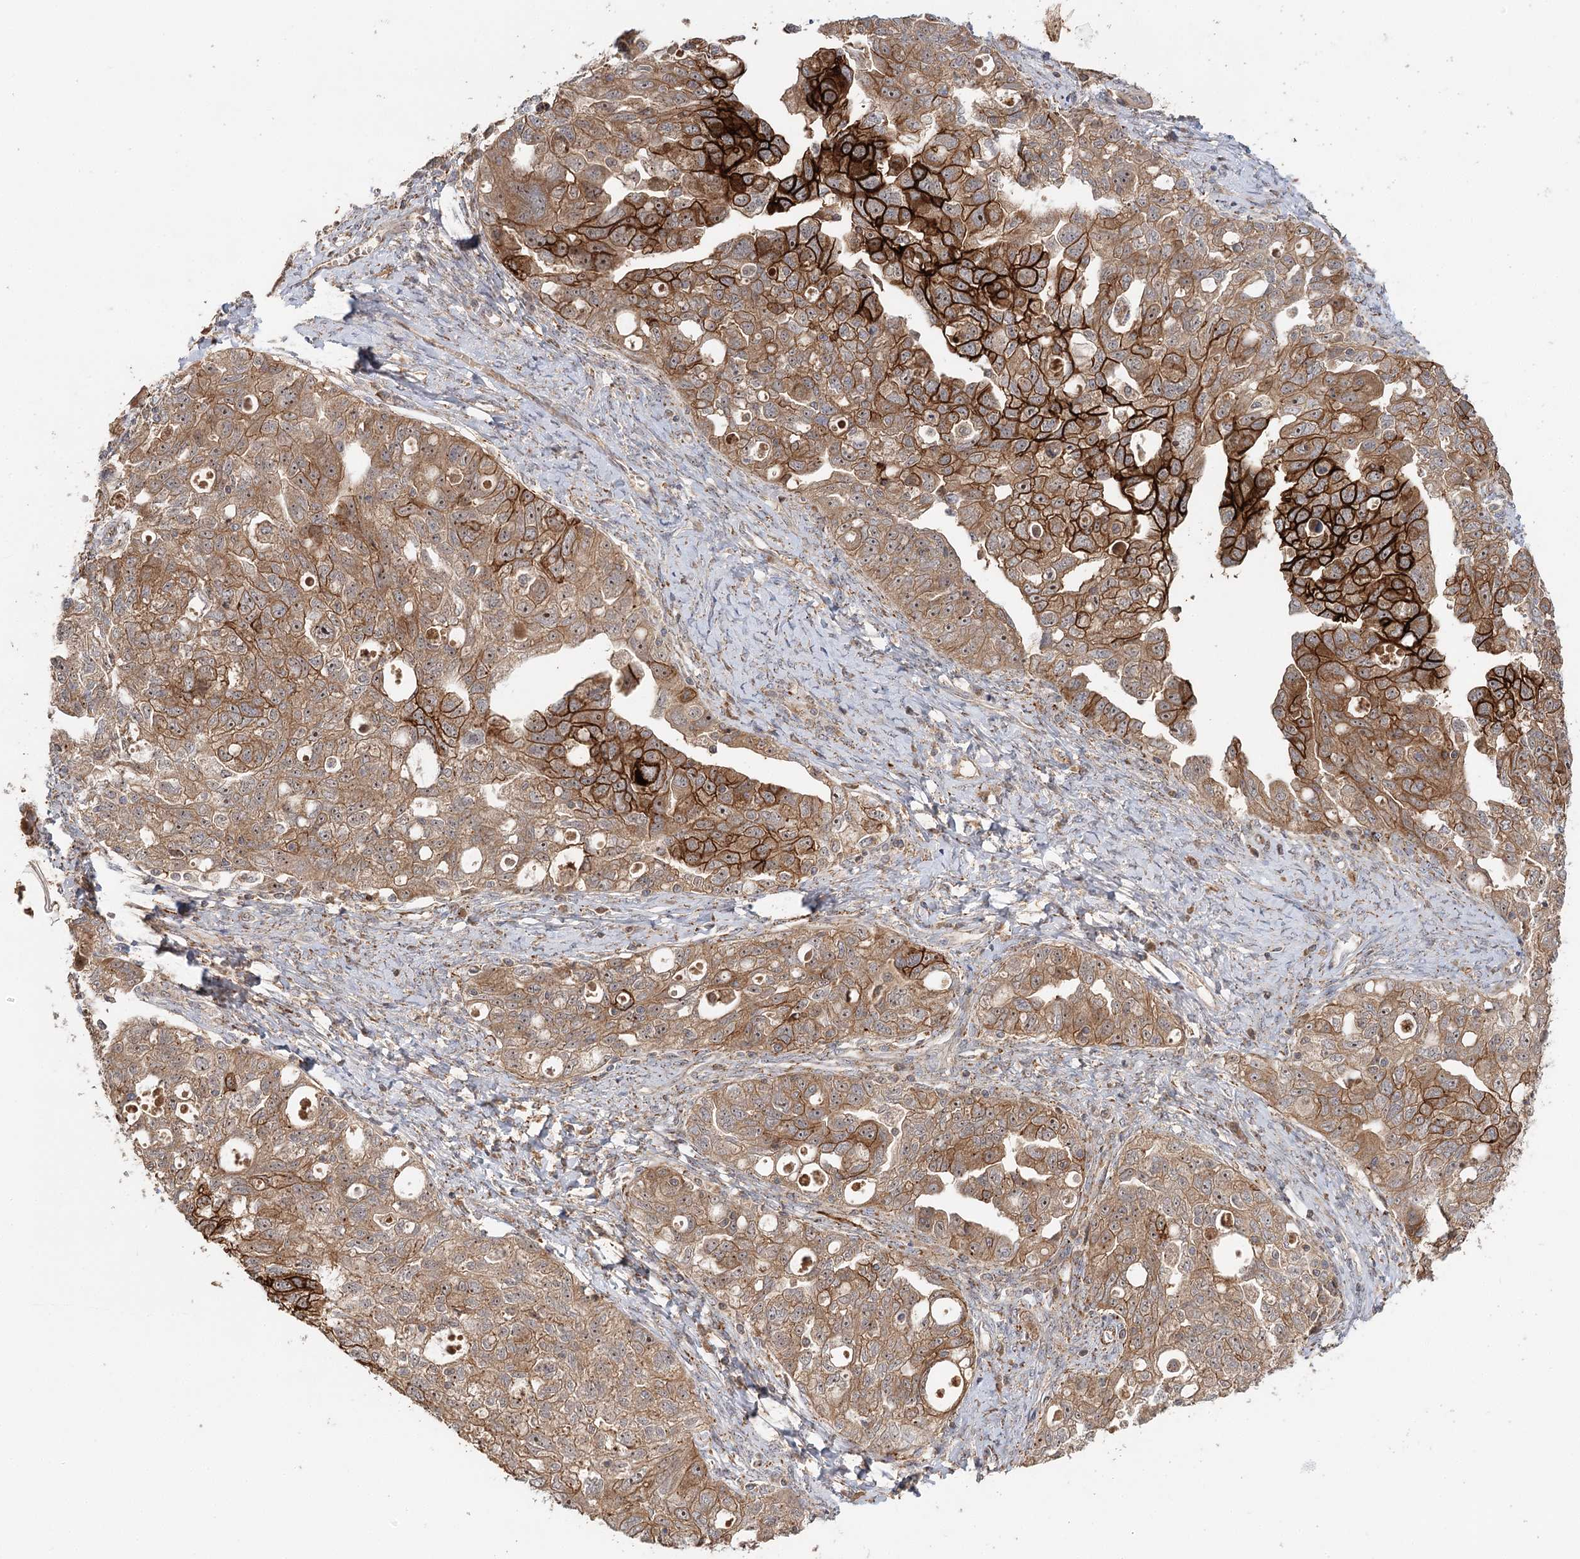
{"staining": {"intensity": "moderate", "quantity": ">75%", "location": "cytoplasmic/membranous,nuclear"}, "tissue": "ovarian cancer", "cell_type": "Tumor cells", "image_type": "cancer", "snomed": [{"axis": "morphology", "description": "Carcinoma, NOS"}, {"axis": "morphology", "description": "Cystadenocarcinoma, serous, NOS"}, {"axis": "topography", "description": "Ovary"}], "caption": "IHC micrograph of ovarian cancer stained for a protein (brown), which exhibits medium levels of moderate cytoplasmic/membranous and nuclear positivity in about >75% of tumor cells.", "gene": "RAPGEF6", "patient": {"sex": "female", "age": 69}}